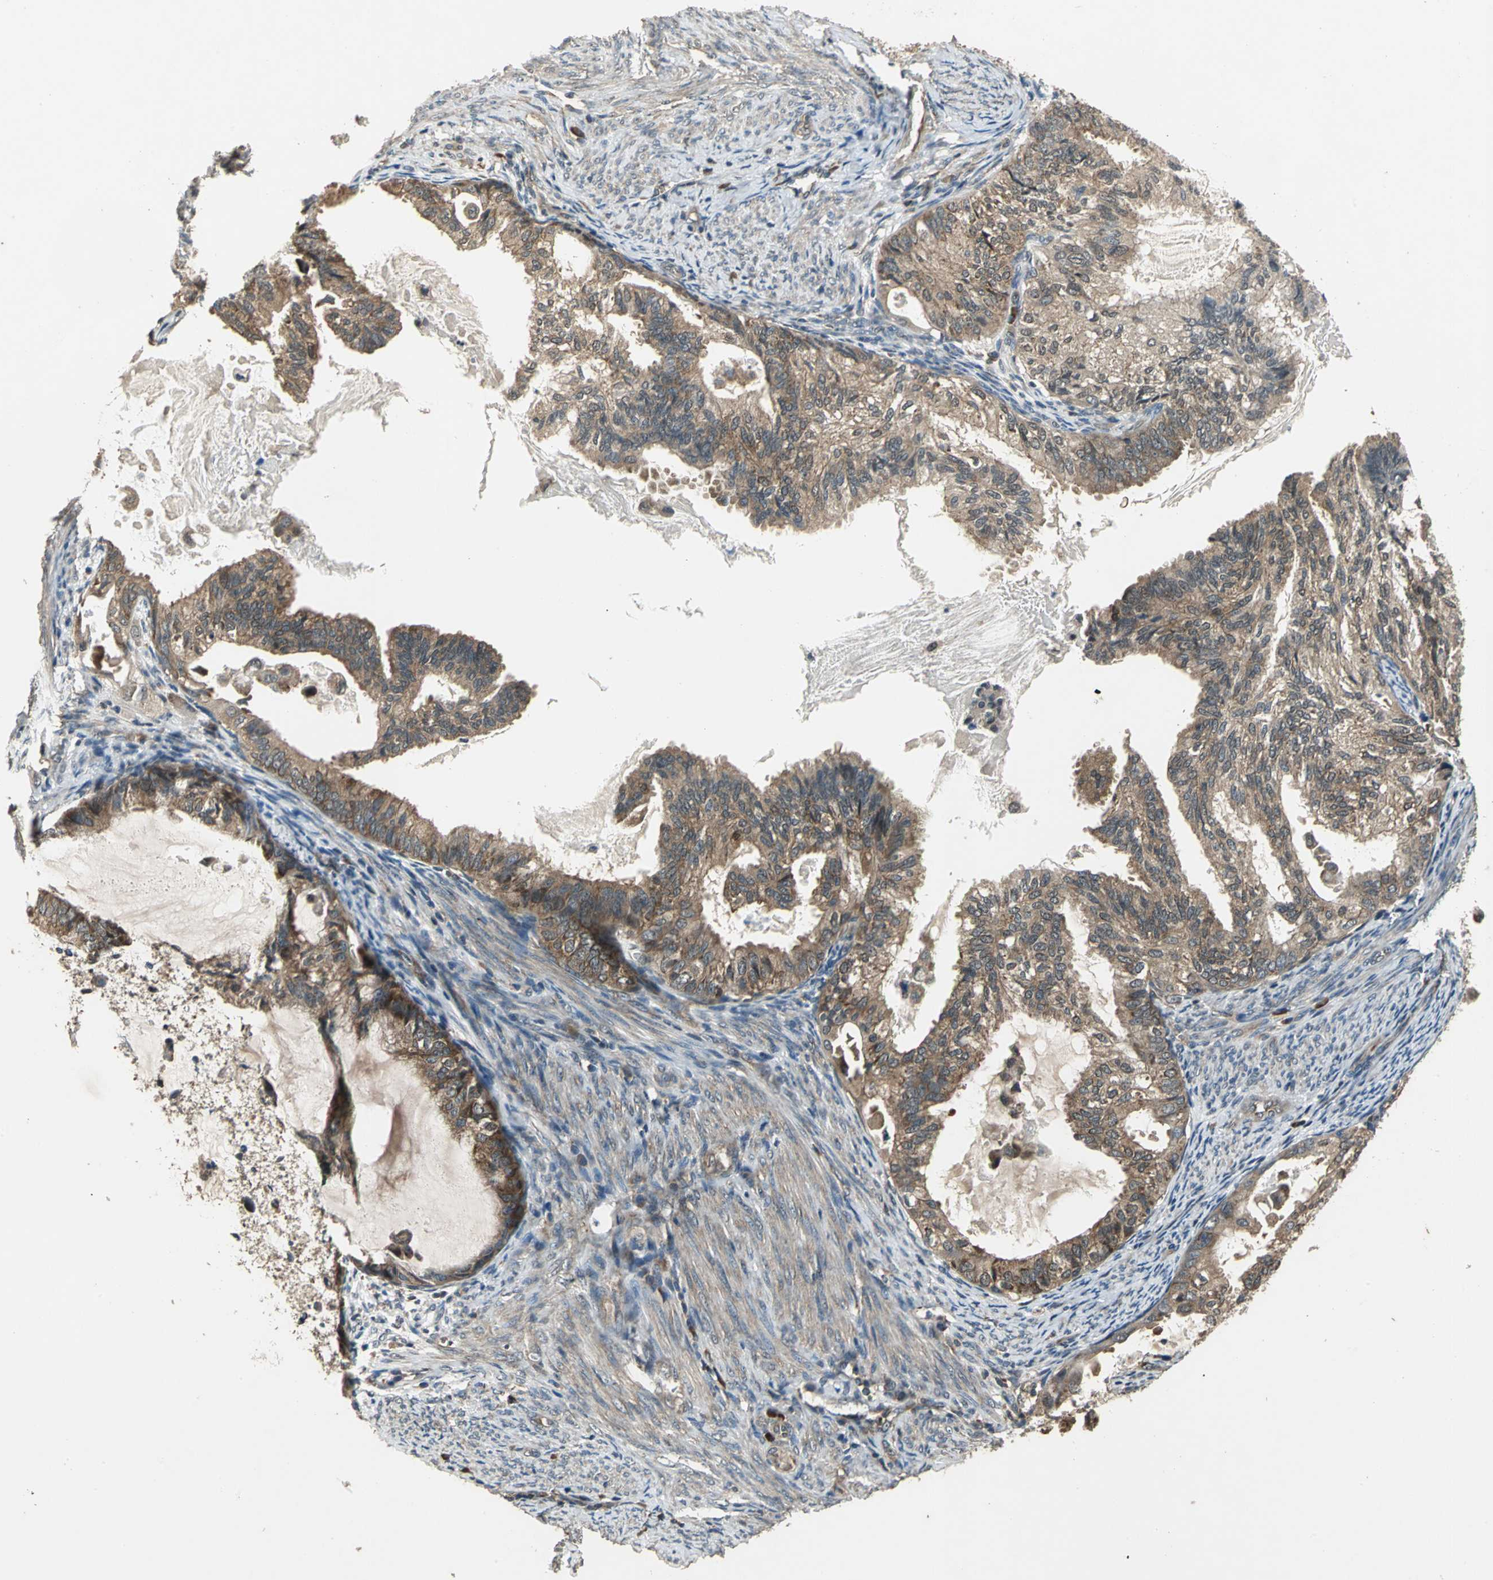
{"staining": {"intensity": "moderate", "quantity": ">75%", "location": "cytoplasmic/membranous"}, "tissue": "cervical cancer", "cell_type": "Tumor cells", "image_type": "cancer", "snomed": [{"axis": "morphology", "description": "Normal tissue, NOS"}, {"axis": "morphology", "description": "Adenocarcinoma, NOS"}, {"axis": "topography", "description": "Cervix"}, {"axis": "topography", "description": "Endometrium"}], "caption": "Immunohistochemistry (IHC) of human adenocarcinoma (cervical) shows medium levels of moderate cytoplasmic/membranous staining in about >75% of tumor cells. The staining was performed using DAB (3,3'-diaminobenzidine) to visualize the protein expression in brown, while the nuclei were stained in blue with hematoxylin (Magnification: 20x).", "gene": "EIF2B2", "patient": {"sex": "female", "age": 86}}